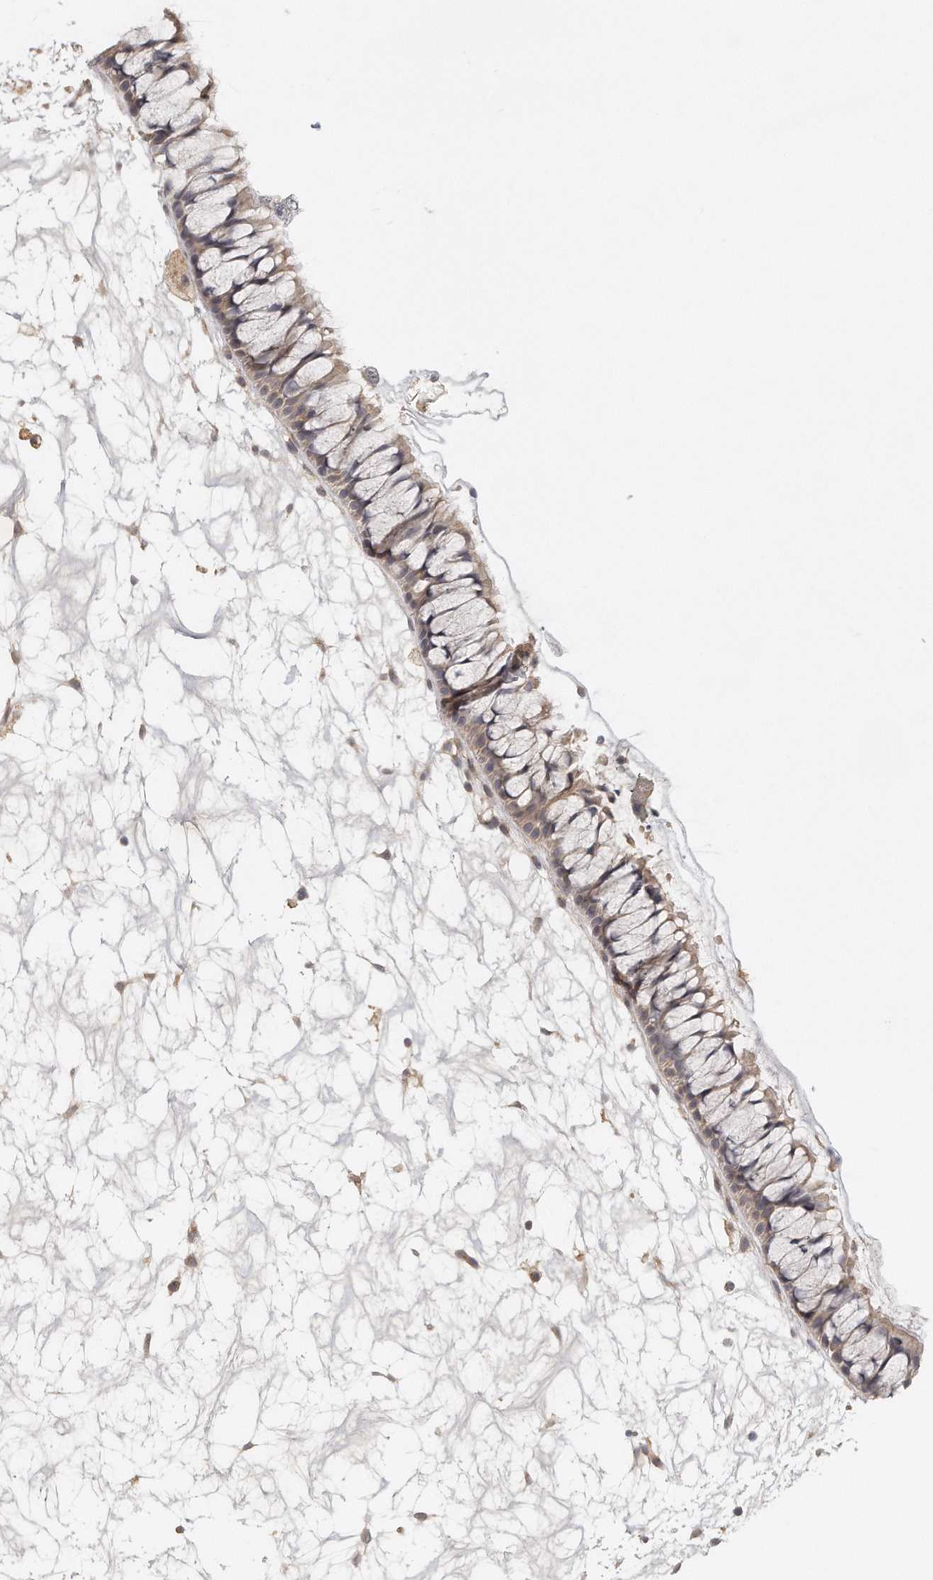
{"staining": {"intensity": "weak", "quantity": ">75%", "location": "cytoplasmic/membranous"}, "tissue": "nasopharynx", "cell_type": "Respiratory epithelial cells", "image_type": "normal", "snomed": [{"axis": "morphology", "description": "Normal tissue, NOS"}, {"axis": "topography", "description": "Nasopharynx"}], "caption": "Brown immunohistochemical staining in unremarkable nasopharynx shows weak cytoplasmic/membranous positivity in approximately >75% of respiratory epithelial cells.", "gene": "MTERF4", "patient": {"sex": "male", "age": 64}}